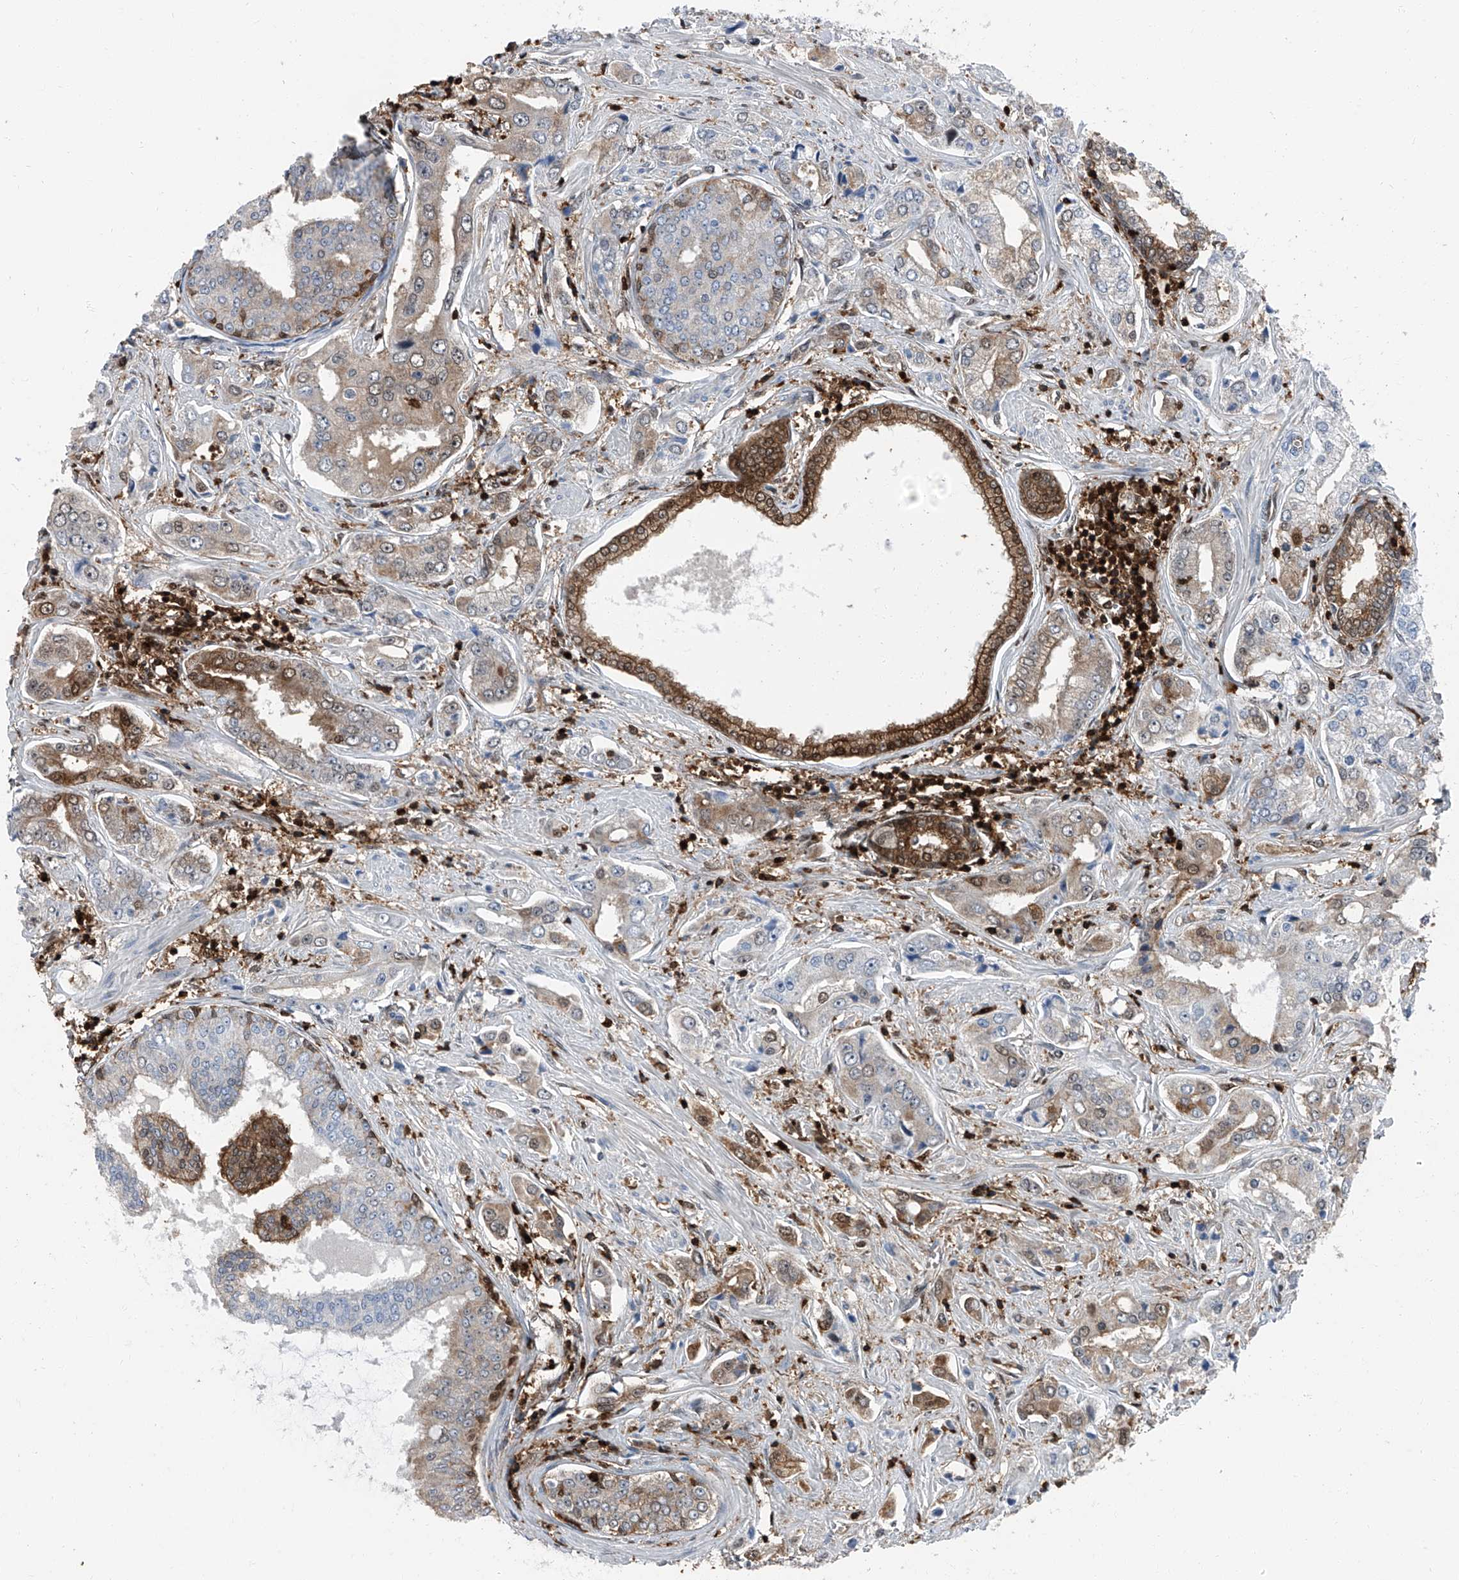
{"staining": {"intensity": "moderate", "quantity": "<25%", "location": "cytoplasmic/membranous,nuclear"}, "tissue": "prostate cancer", "cell_type": "Tumor cells", "image_type": "cancer", "snomed": [{"axis": "morphology", "description": "Adenocarcinoma, High grade"}, {"axis": "topography", "description": "Prostate"}], "caption": "Immunohistochemistry (IHC) of prostate adenocarcinoma (high-grade) shows low levels of moderate cytoplasmic/membranous and nuclear positivity in about <25% of tumor cells.", "gene": "PSMB10", "patient": {"sex": "male", "age": 66}}